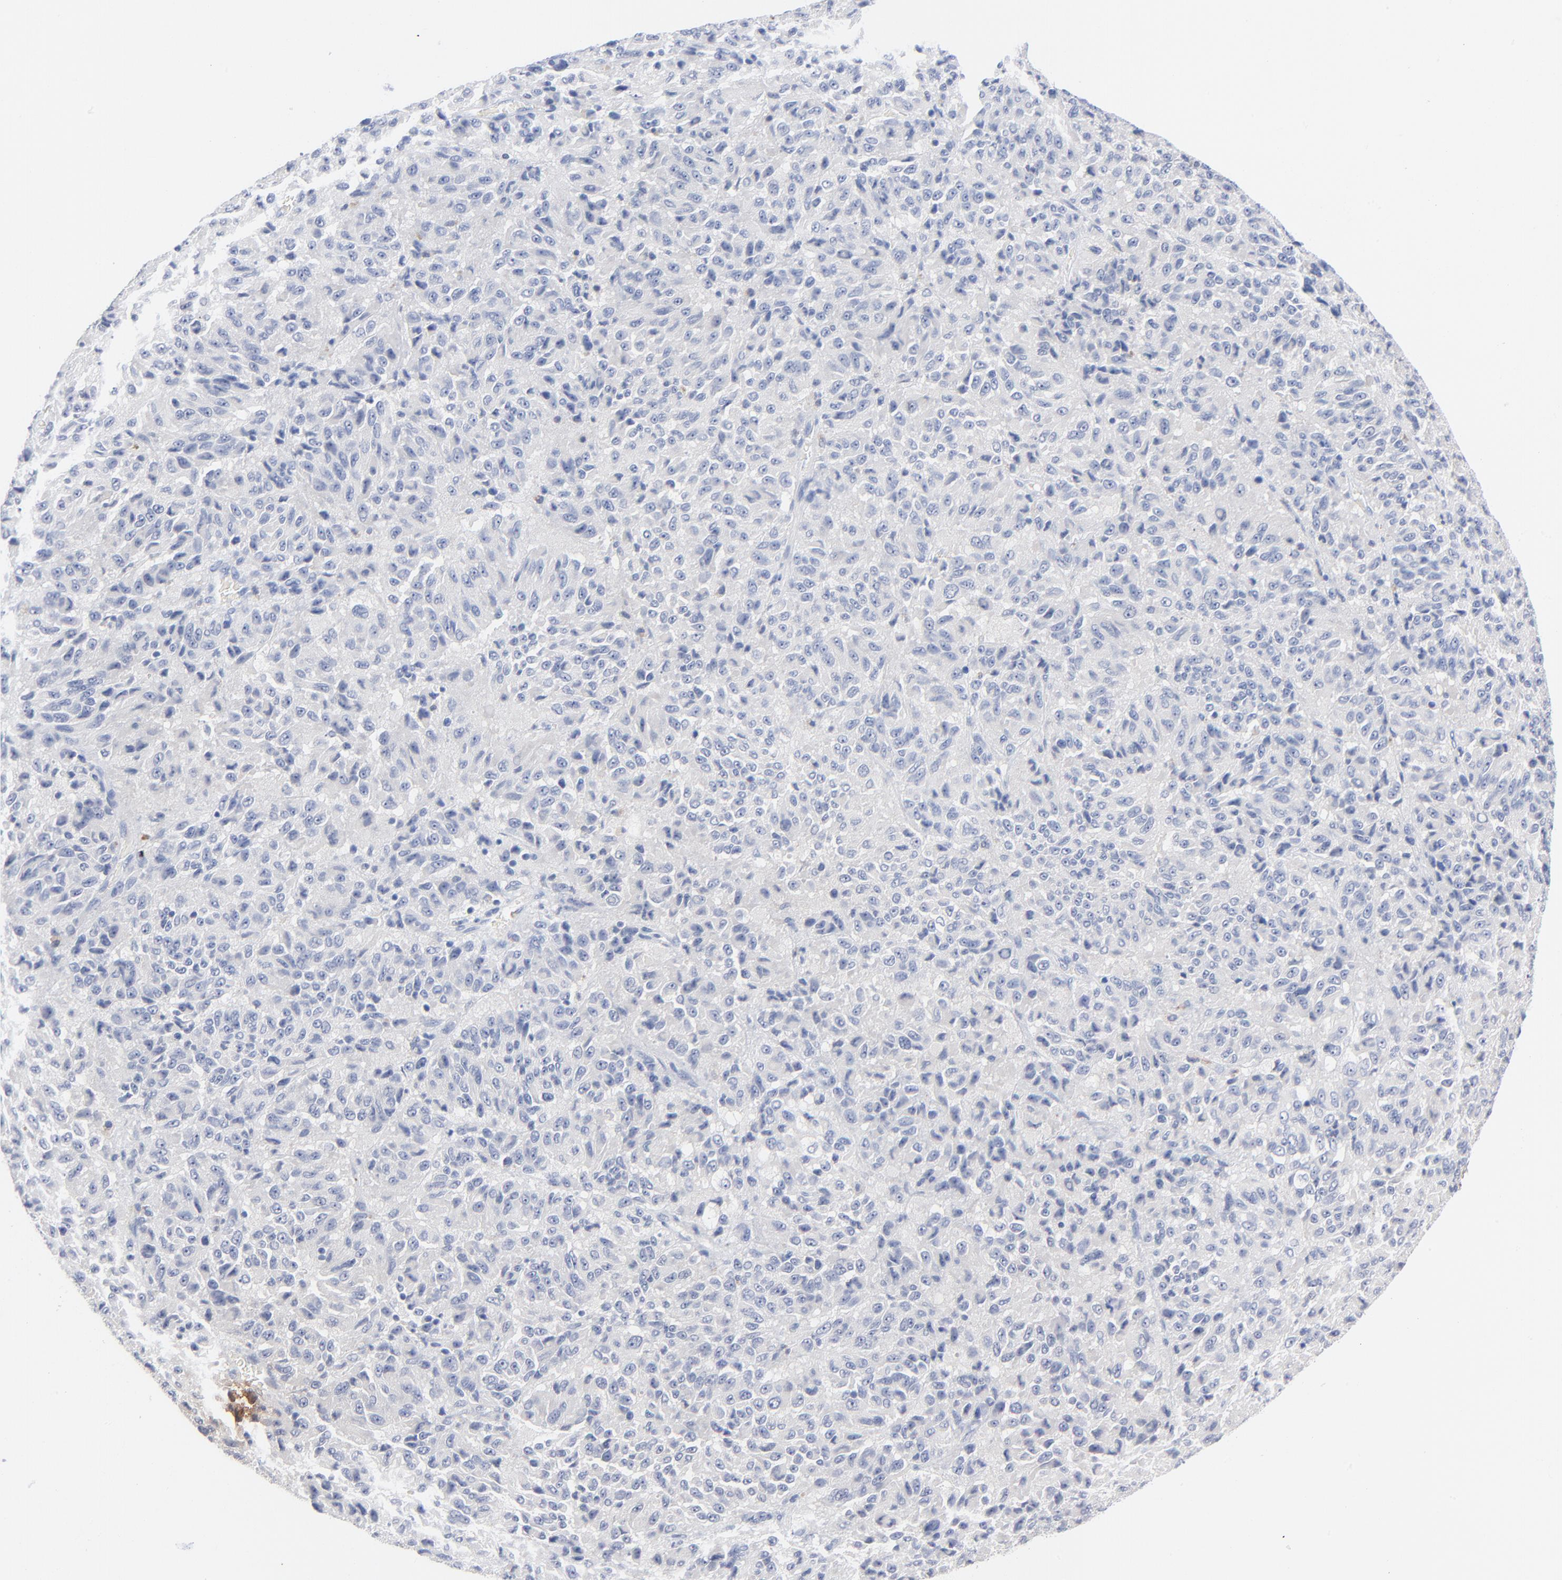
{"staining": {"intensity": "negative", "quantity": "none", "location": "none"}, "tissue": "melanoma", "cell_type": "Tumor cells", "image_type": "cancer", "snomed": [{"axis": "morphology", "description": "Malignant melanoma, Metastatic site"}, {"axis": "topography", "description": "Lung"}], "caption": "High magnification brightfield microscopy of malignant melanoma (metastatic site) stained with DAB (brown) and counterstained with hematoxylin (blue): tumor cells show no significant staining.", "gene": "CLEC4G", "patient": {"sex": "male", "age": 64}}